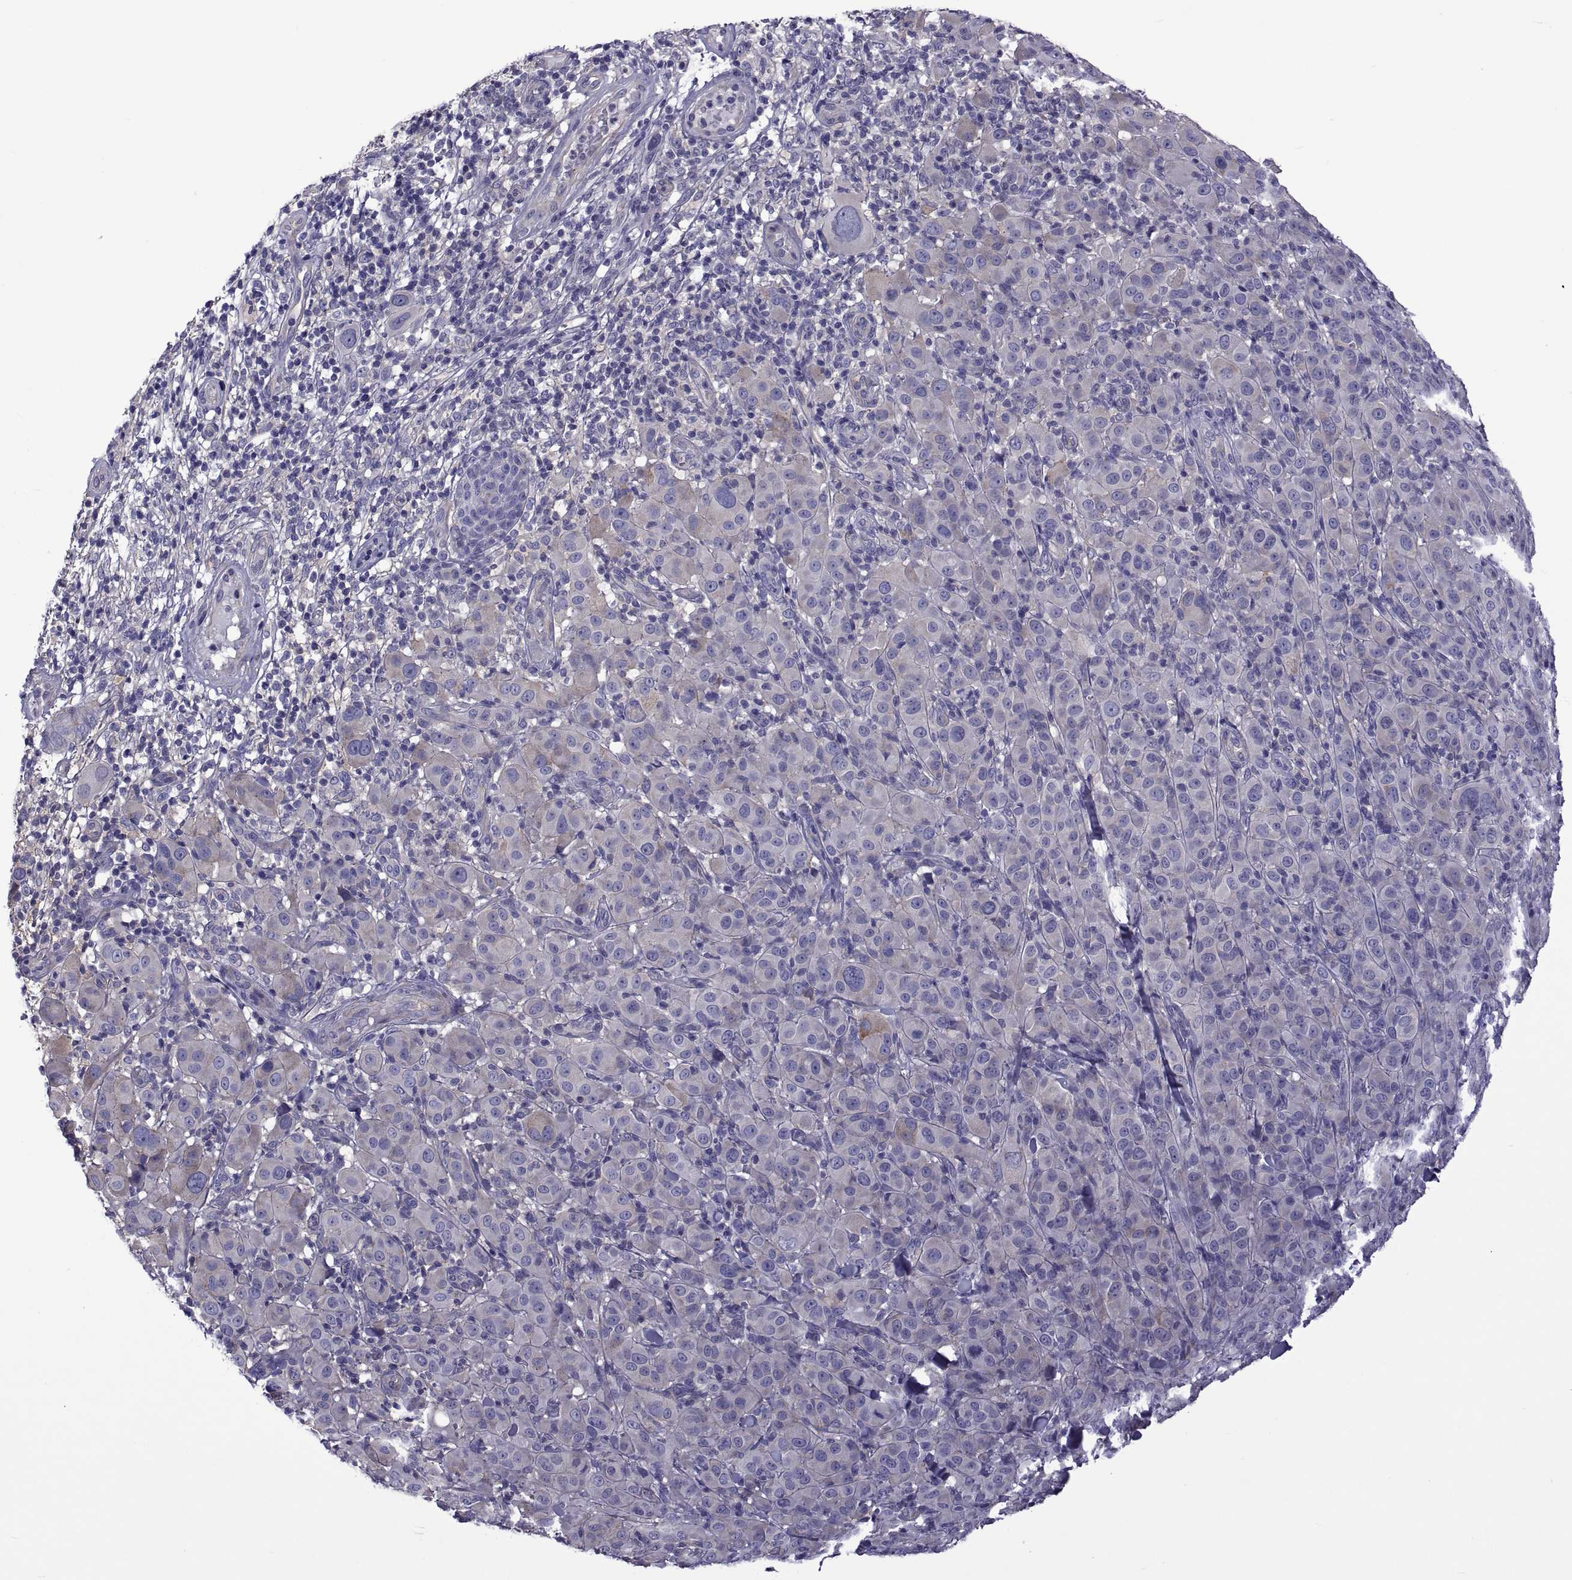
{"staining": {"intensity": "weak", "quantity": "<25%", "location": "cytoplasmic/membranous"}, "tissue": "melanoma", "cell_type": "Tumor cells", "image_type": "cancer", "snomed": [{"axis": "morphology", "description": "Malignant melanoma, NOS"}, {"axis": "topography", "description": "Skin"}], "caption": "Melanoma was stained to show a protein in brown. There is no significant expression in tumor cells.", "gene": "TMC3", "patient": {"sex": "female", "age": 87}}